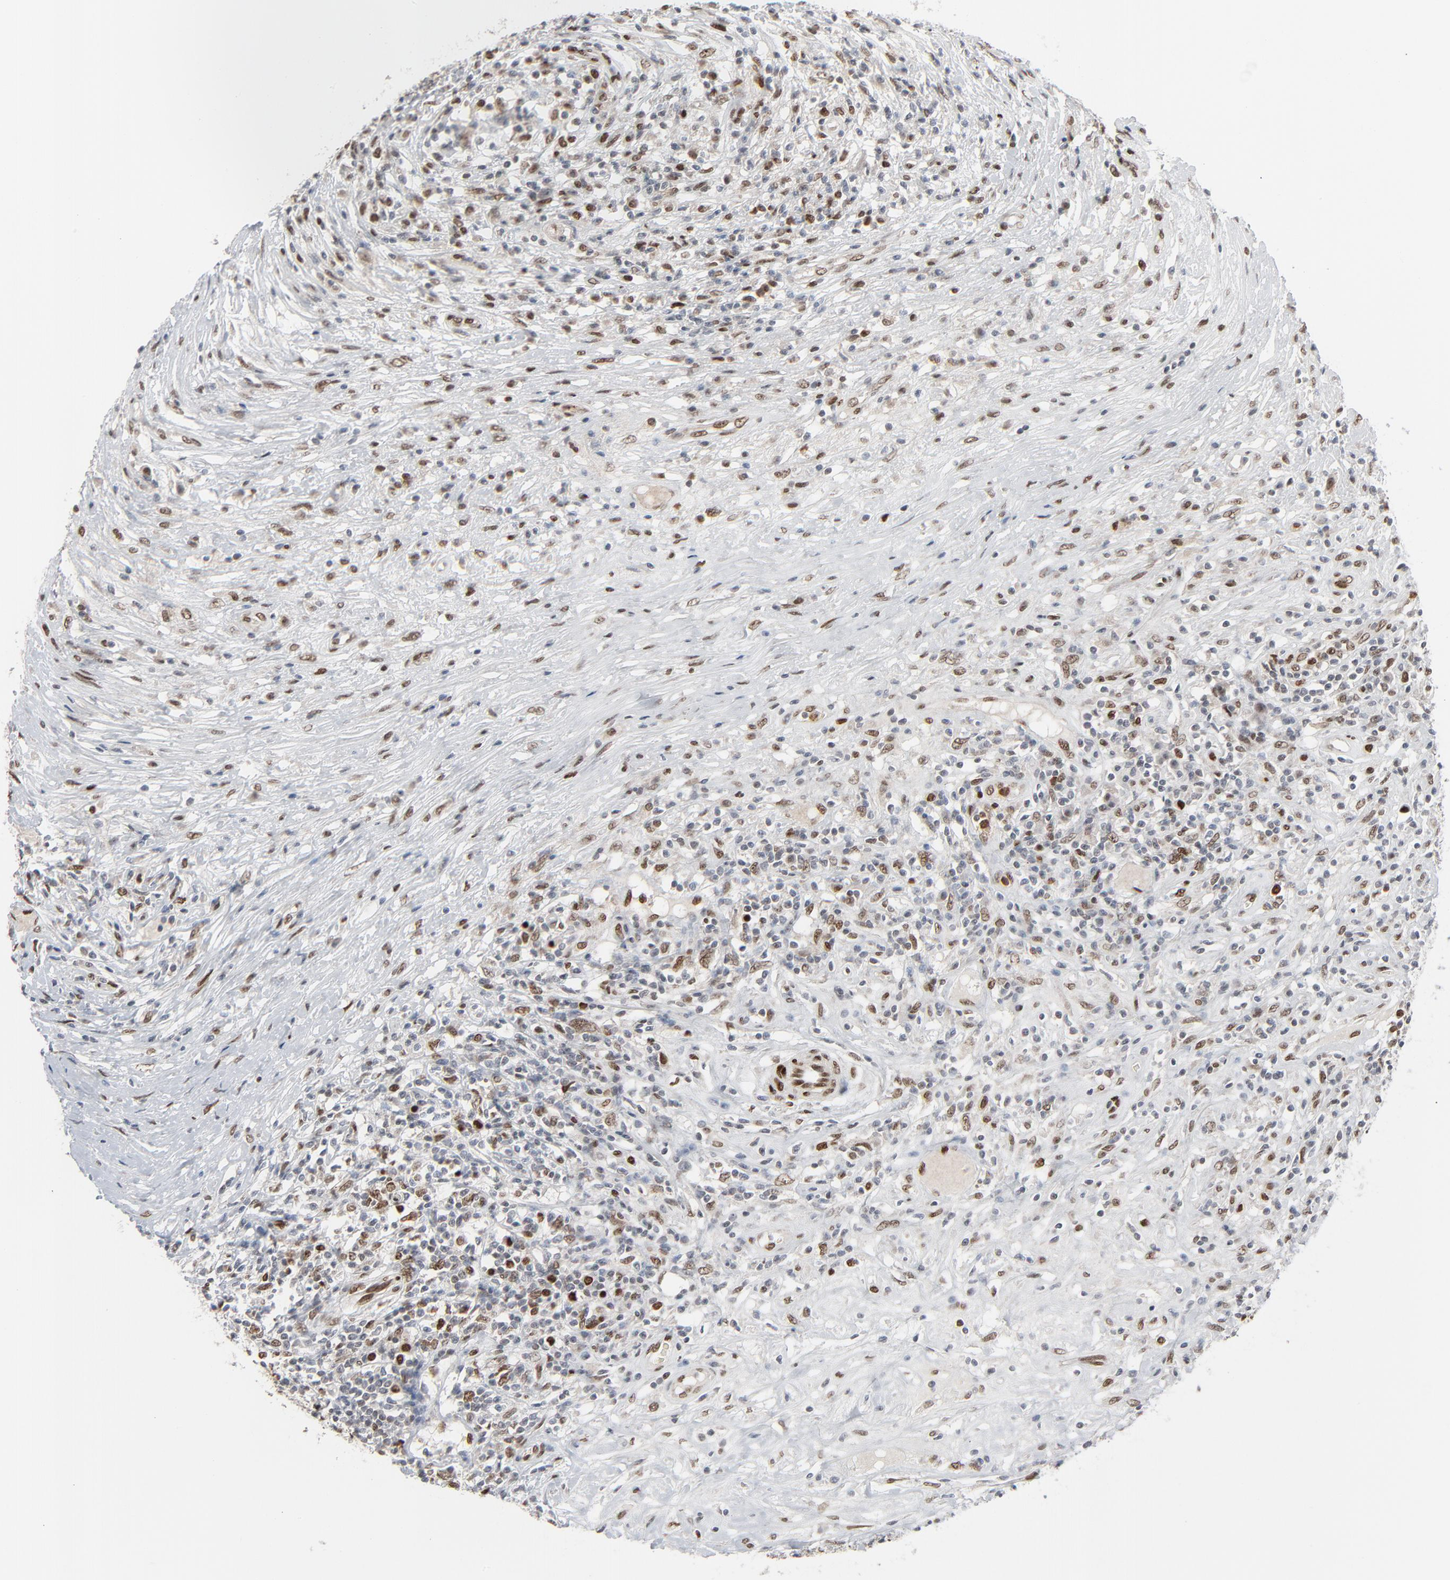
{"staining": {"intensity": "strong", "quantity": "25%-75%", "location": "nuclear"}, "tissue": "lymphoma", "cell_type": "Tumor cells", "image_type": "cancer", "snomed": [{"axis": "morphology", "description": "Malignant lymphoma, non-Hodgkin's type, High grade"}, {"axis": "topography", "description": "Lymph node"}], "caption": "High-power microscopy captured an IHC image of lymphoma, revealing strong nuclear staining in about 25%-75% of tumor cells. The staining was performed using DAB, with brown indicating positive protein expression. Nuclei are stained blue with hematoxylin.", "gene": "CUX1", "patient": {"sex": "female", "age": 84}}